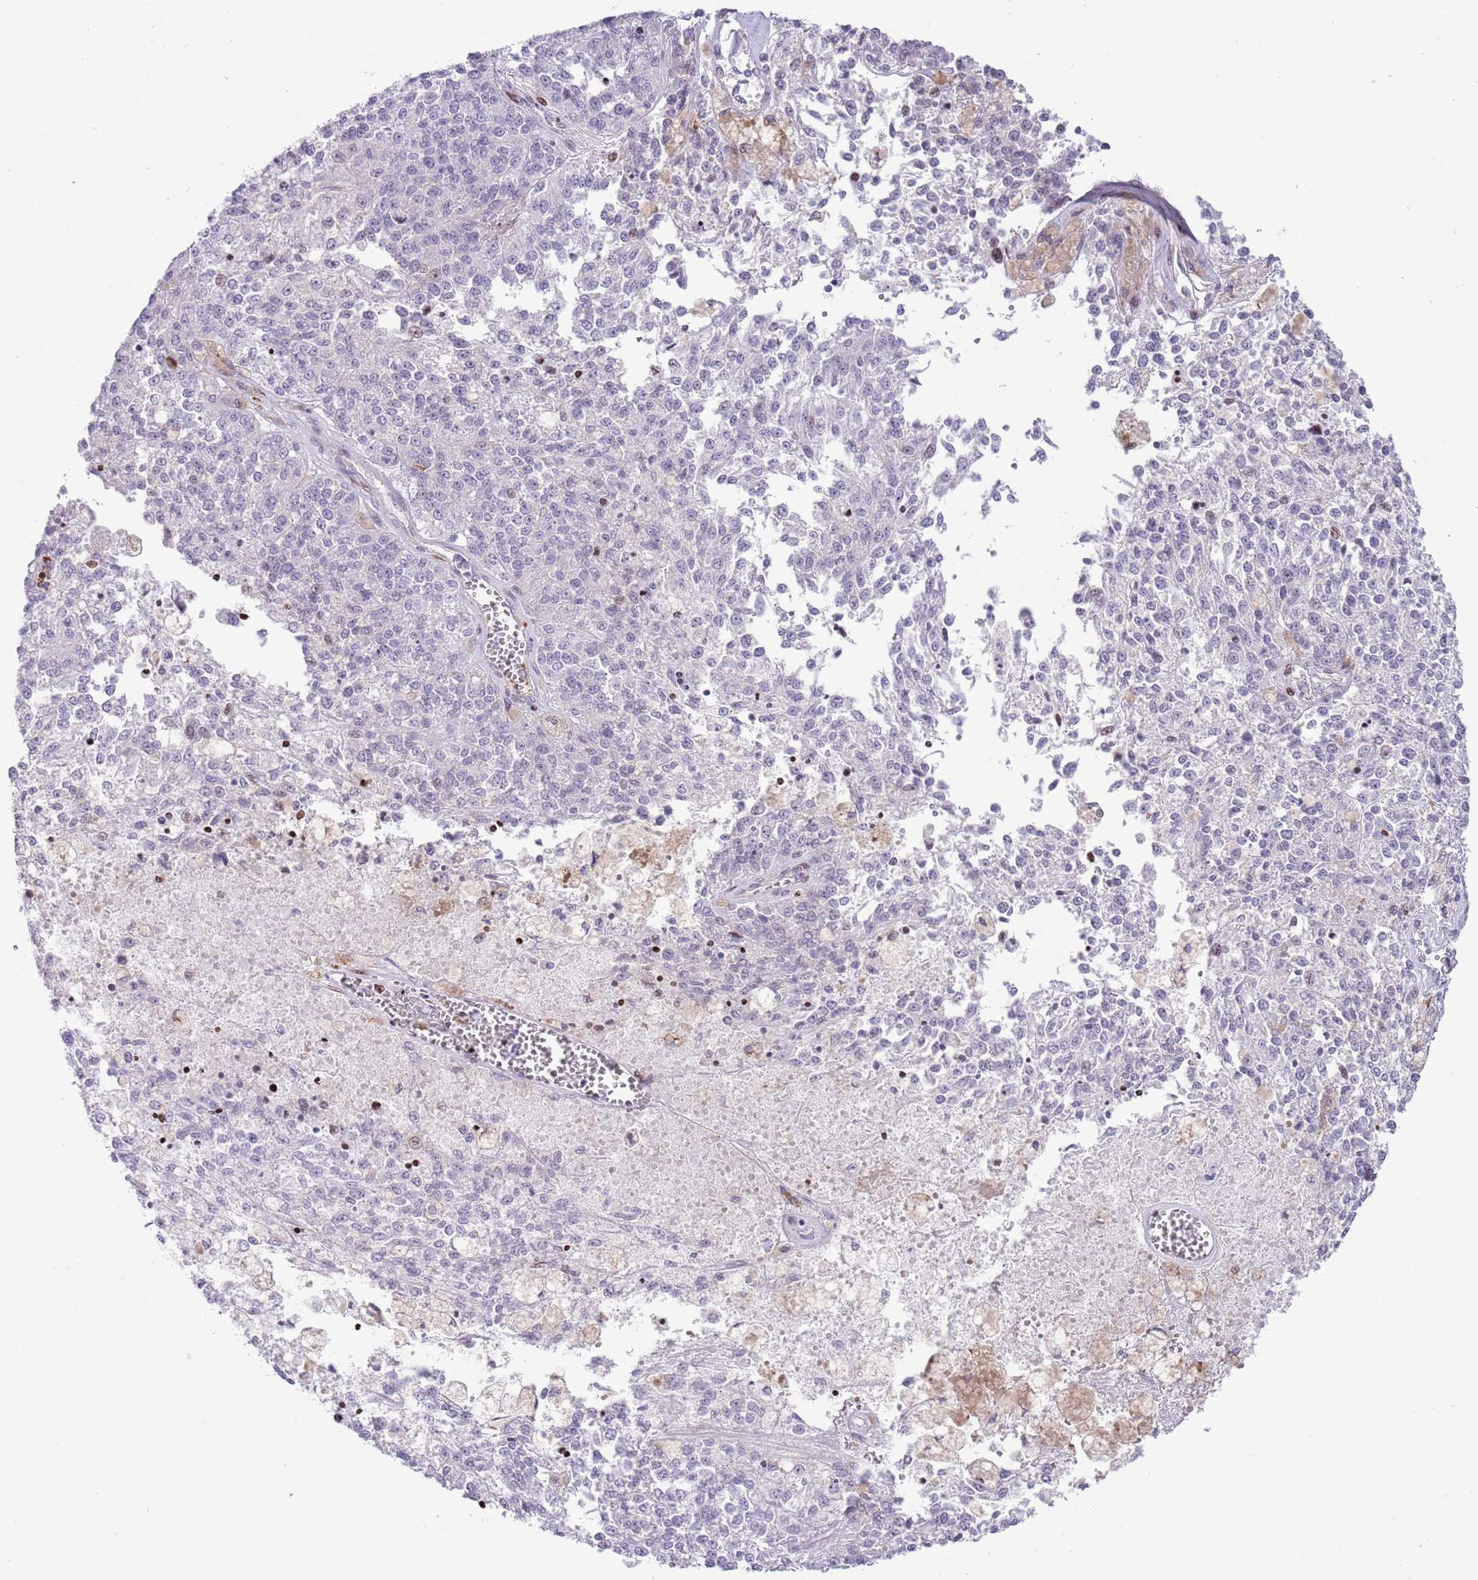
{"staining": {"intensity": "negative", "quantity": "none", "location": "none"}, "tissue": "melanoma", "cell_type": "Tumor cells", "image_type": "cancer", "snomed": [{"axis": "morphology", "description": "Malignant melanoma, NOS"}, {"axis": "topography", "description": "Skin"}], "caption": "Tumor cells are negative for brown protein staining in malignant melanoma.", "gene": "ANO8", "patient": {"sex": "female", "age": 64}}